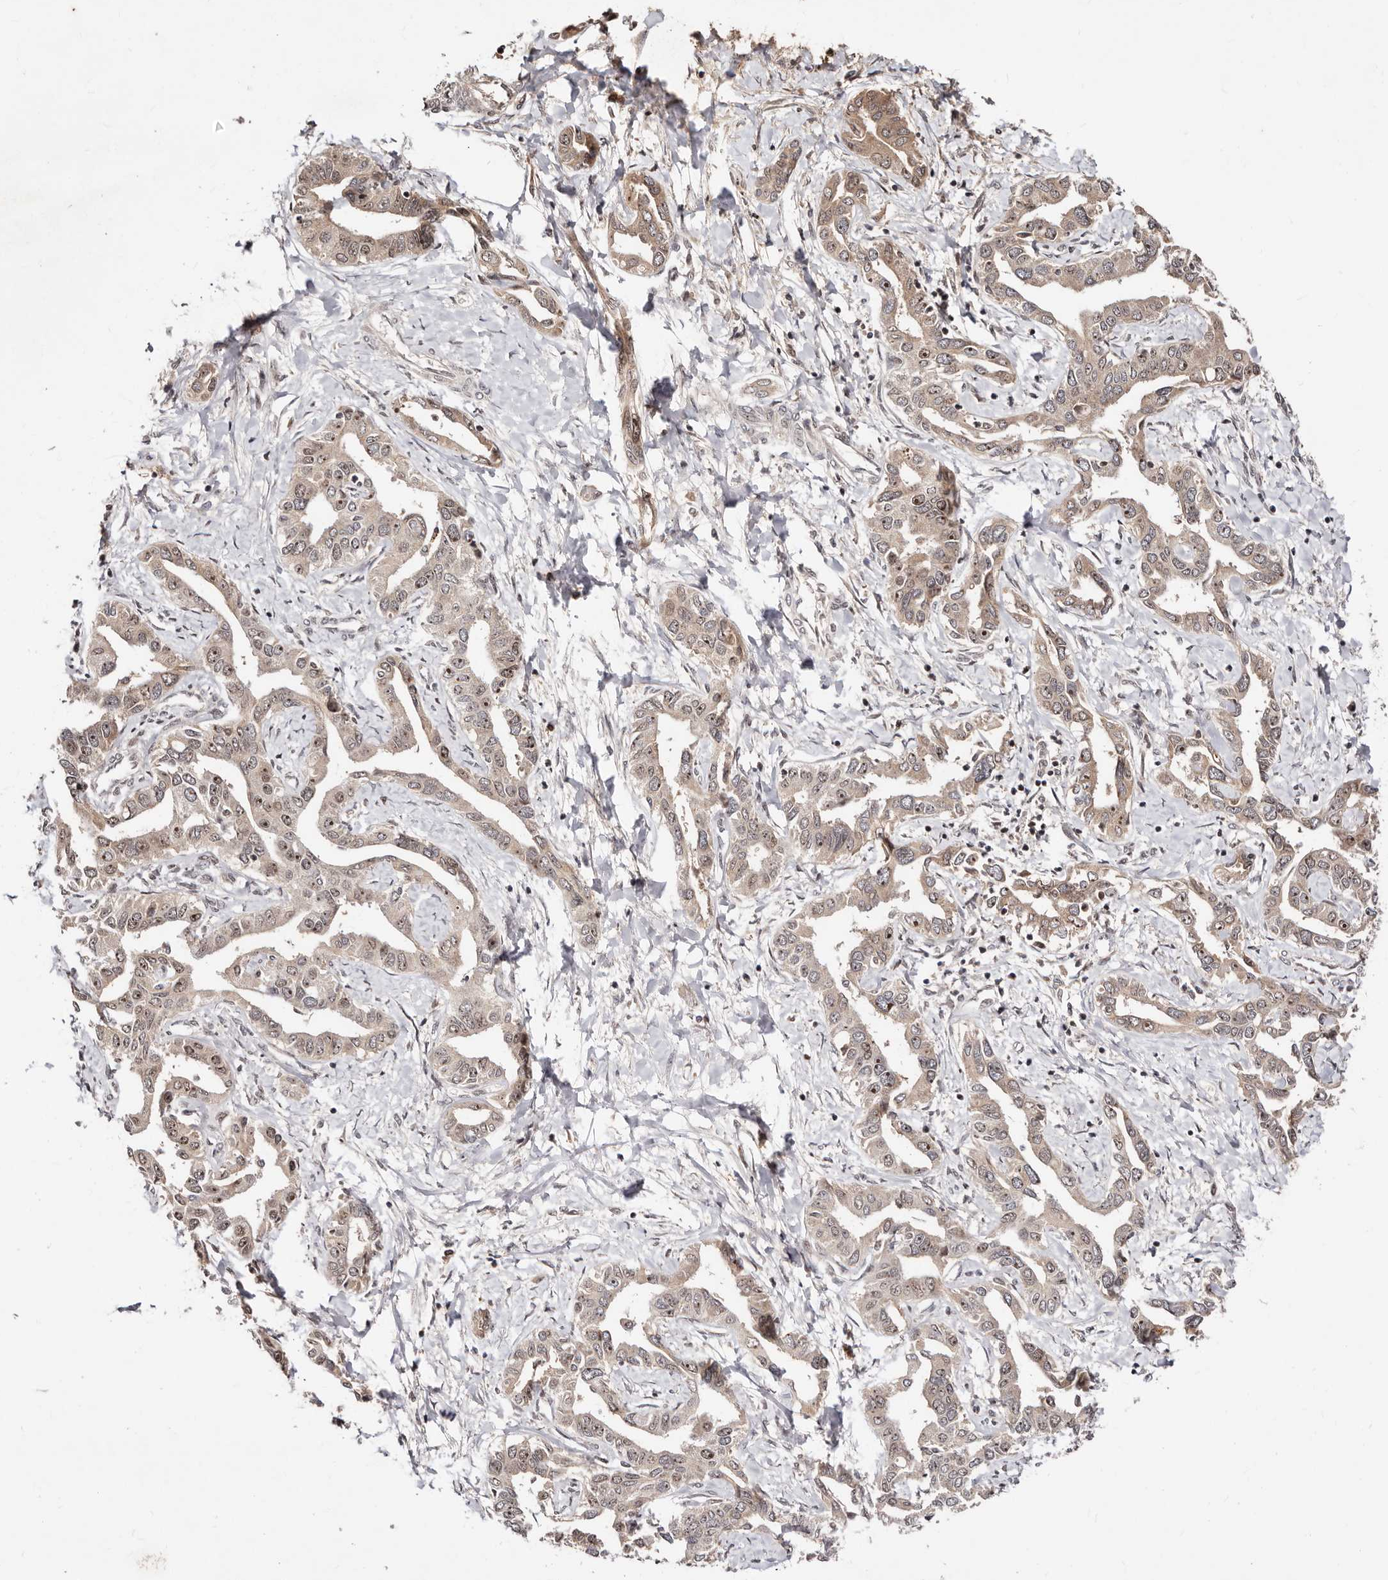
{"staining": {"intensity": "moderate", "quantity": ">75%", "location": "cytoplasmic/membranous,nuclear"}, "tissue": "liver cancer", "cell_type": "Tumor cells", "image_type": "cancer", "snomed": [{"axis": "morphology", "description": "Cholangiocarcinoma"}, {"axis": "topography", "description": "Liver"}], "caption": "An IHC image of neoplastic tissue is shown. Protein staining in brown labels moderate cytoplasmic/membranous and nuclear positivity in liver cancer within tumor cells.", "gene": "APOL6", "patient": {"sex": "male", "age": 59}}